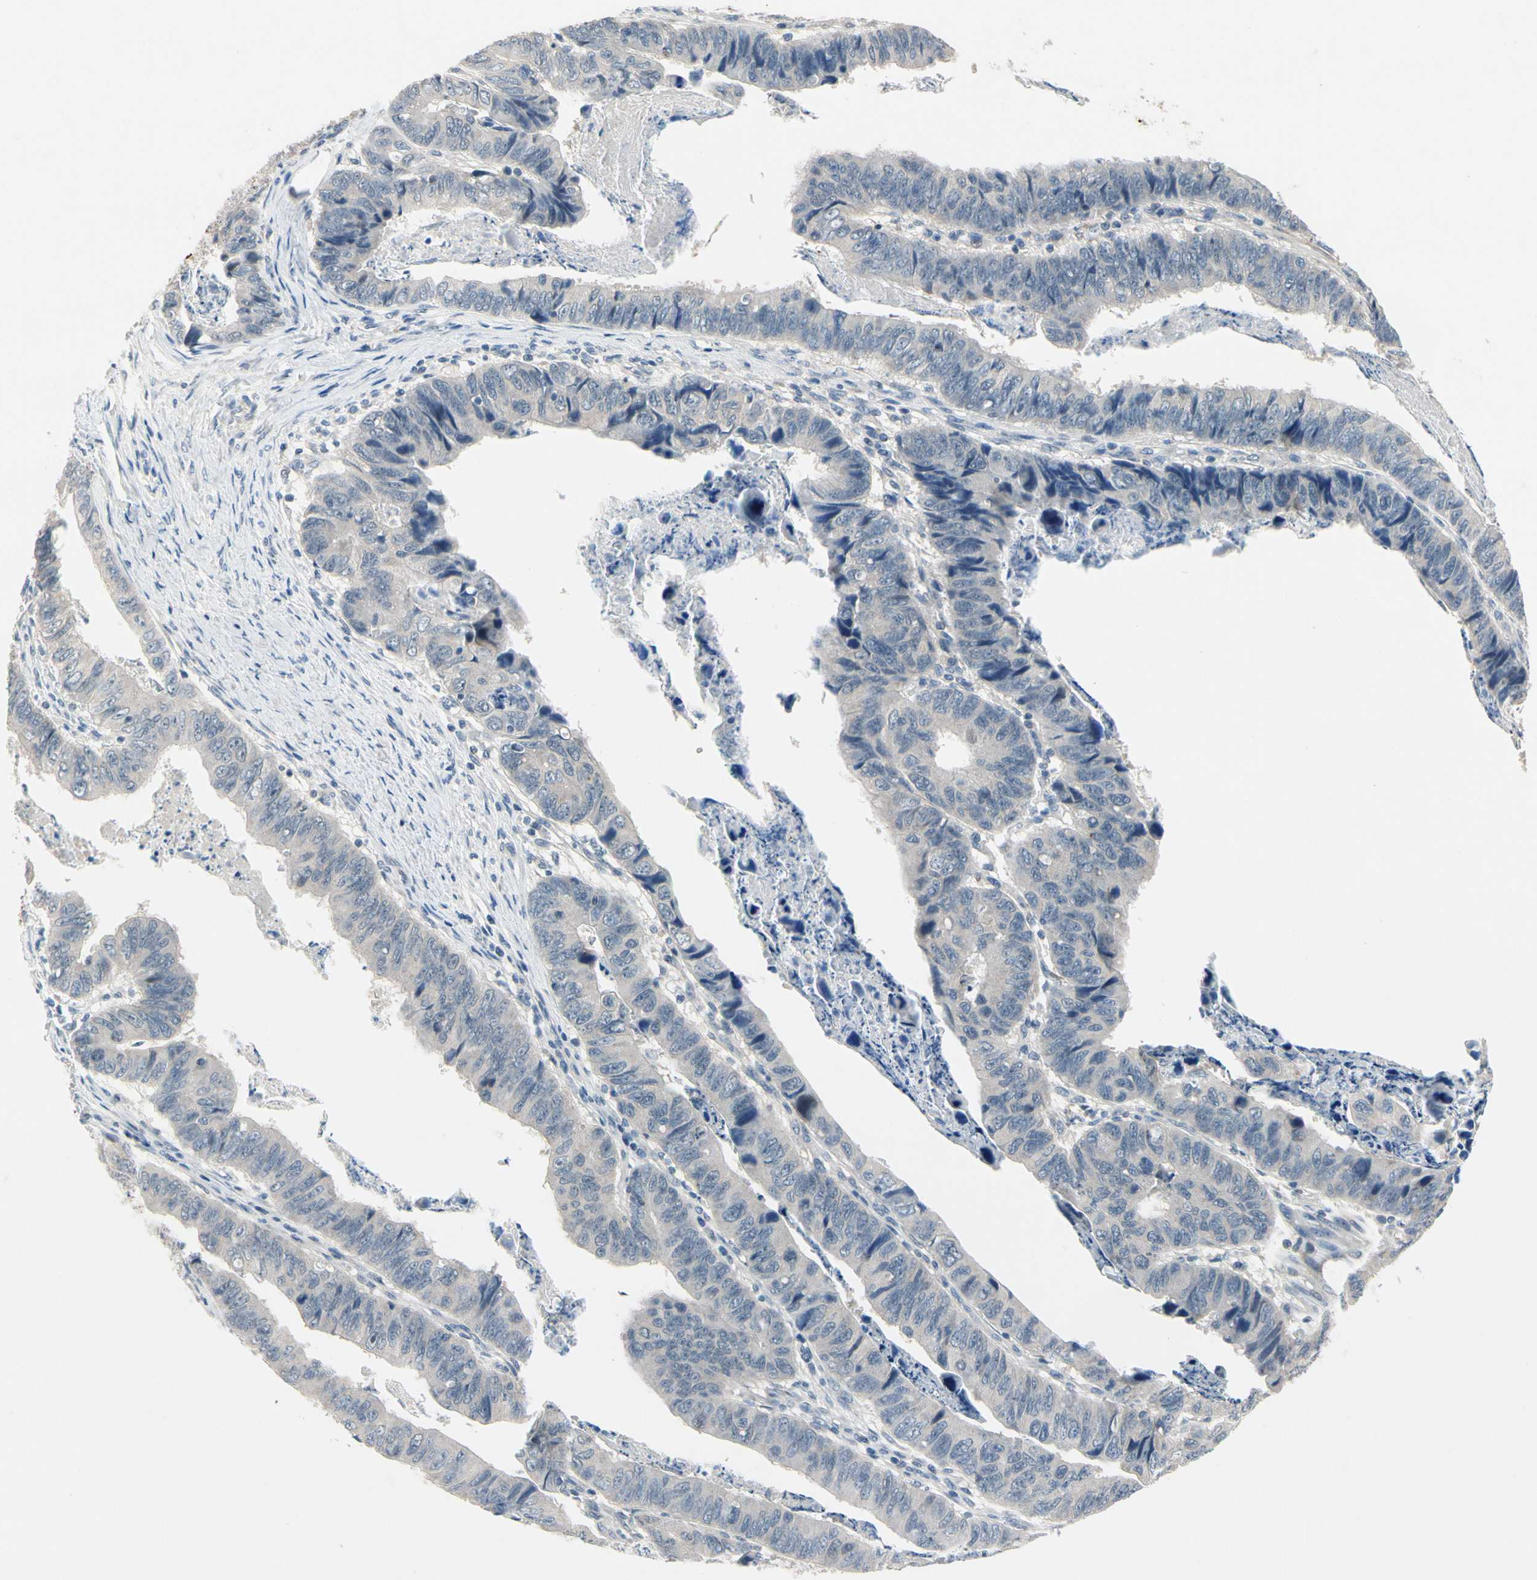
{"staining": {"intensity": "negative", "quantity": "none", "location": "none"}, "tissue": "stomach cancer", "cell_type": "Tumor cells", "image_type": "cancer", "snomed": [{"axis": "morphology", "description": "Adenocarcinoma, NOS"}, {"axis": "topography", "description": "Stomach, lower"}], "caption": "DAB (3,3'-diaminobenzidine) immunohistochemical staining of adenocarcinoma (stomach) exhibits no significant positivity in tumor cells. Brightfield microscopy of IHC stained with DAB (3,3'-diaminobenzidine) (brown) and hematoxylin (blue), captured at high magnification.", "gene": "SLC27A6", "patient": {"sex": "male", "age": 77}}